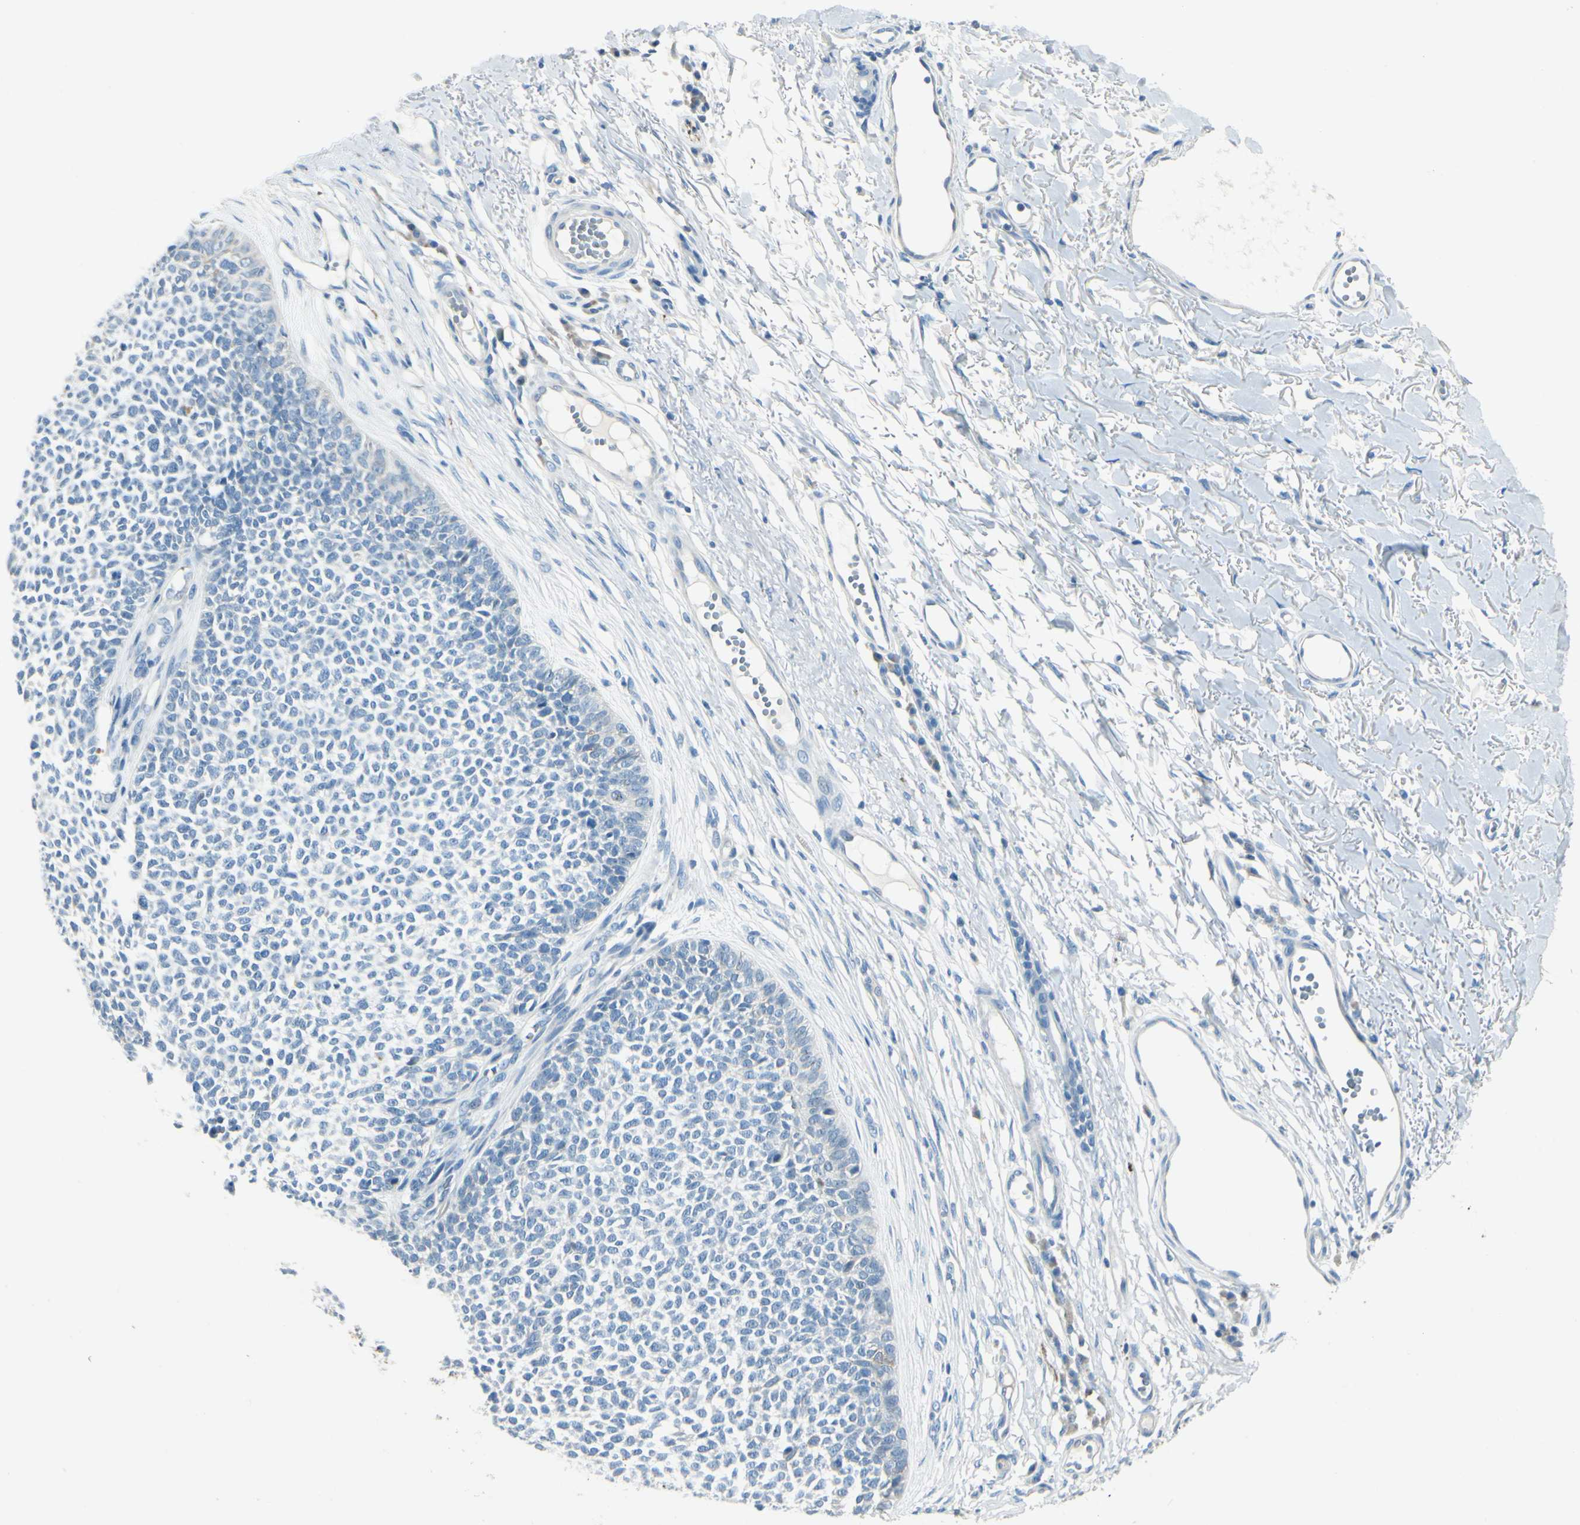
{"staining": {"intensity": "negative", "quantity": "none", "location": "none"}, "tissue": "skin cancer", "cell_type": "Tumor cells", "image_type": "cancer", "snomed": [{"axis": "morphology", "description": "Basal cell carcinoma"}, {"axis": "topography", "description": "Skin"}], "caption": "Immunohistochemistry (IHC) histopathology image of neoplastic tissue: basal cell carcinoma (skin) stained with DAB (3,3'-diaminobenzidine) reveals no significant protein expression in tumor cells.", "gene": "SNAP91", "patient": {"sex": "female", "age": 84}}